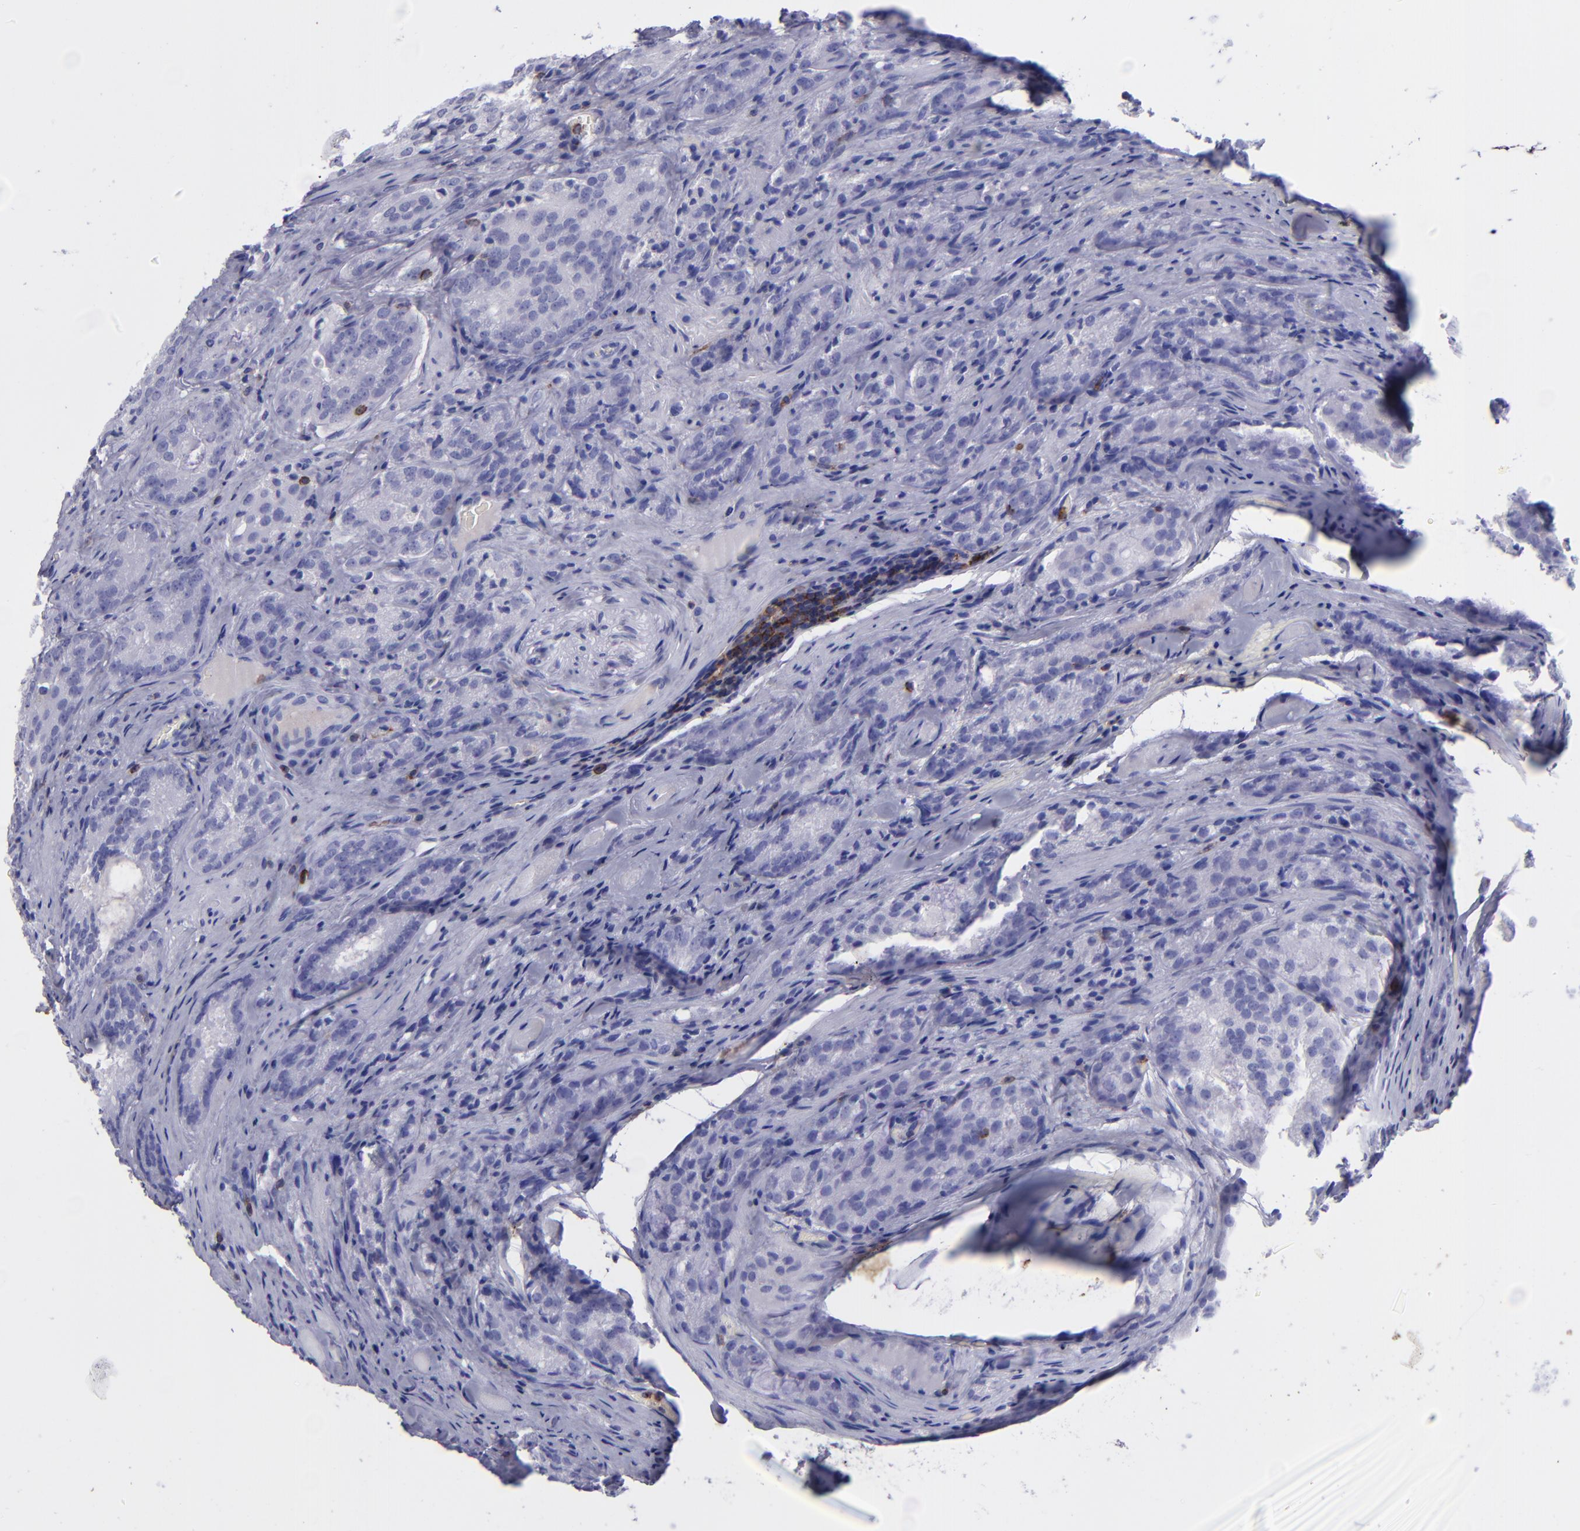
{"staining": {"intensity": "negative", "quantity": "none", "location": "none"}, "tissue": "prostate cancer", "cell_type": "Tumor cells", "image_type": "cancer", "snomed": [{"axis": "morphology", "description": "Adenocarcinoma, Medium grade"}, {"axis": "topography", "description": "Prostate"}], "caption": "This image is of prostate cancer stained with immunohistochemistry (IHC) to label a protein in brown with the nuclei are counter-stained blue. There is no positivity in tumor cells.", "gene": "ICAM3", "patient": {"sex": "male", "age": 60}}